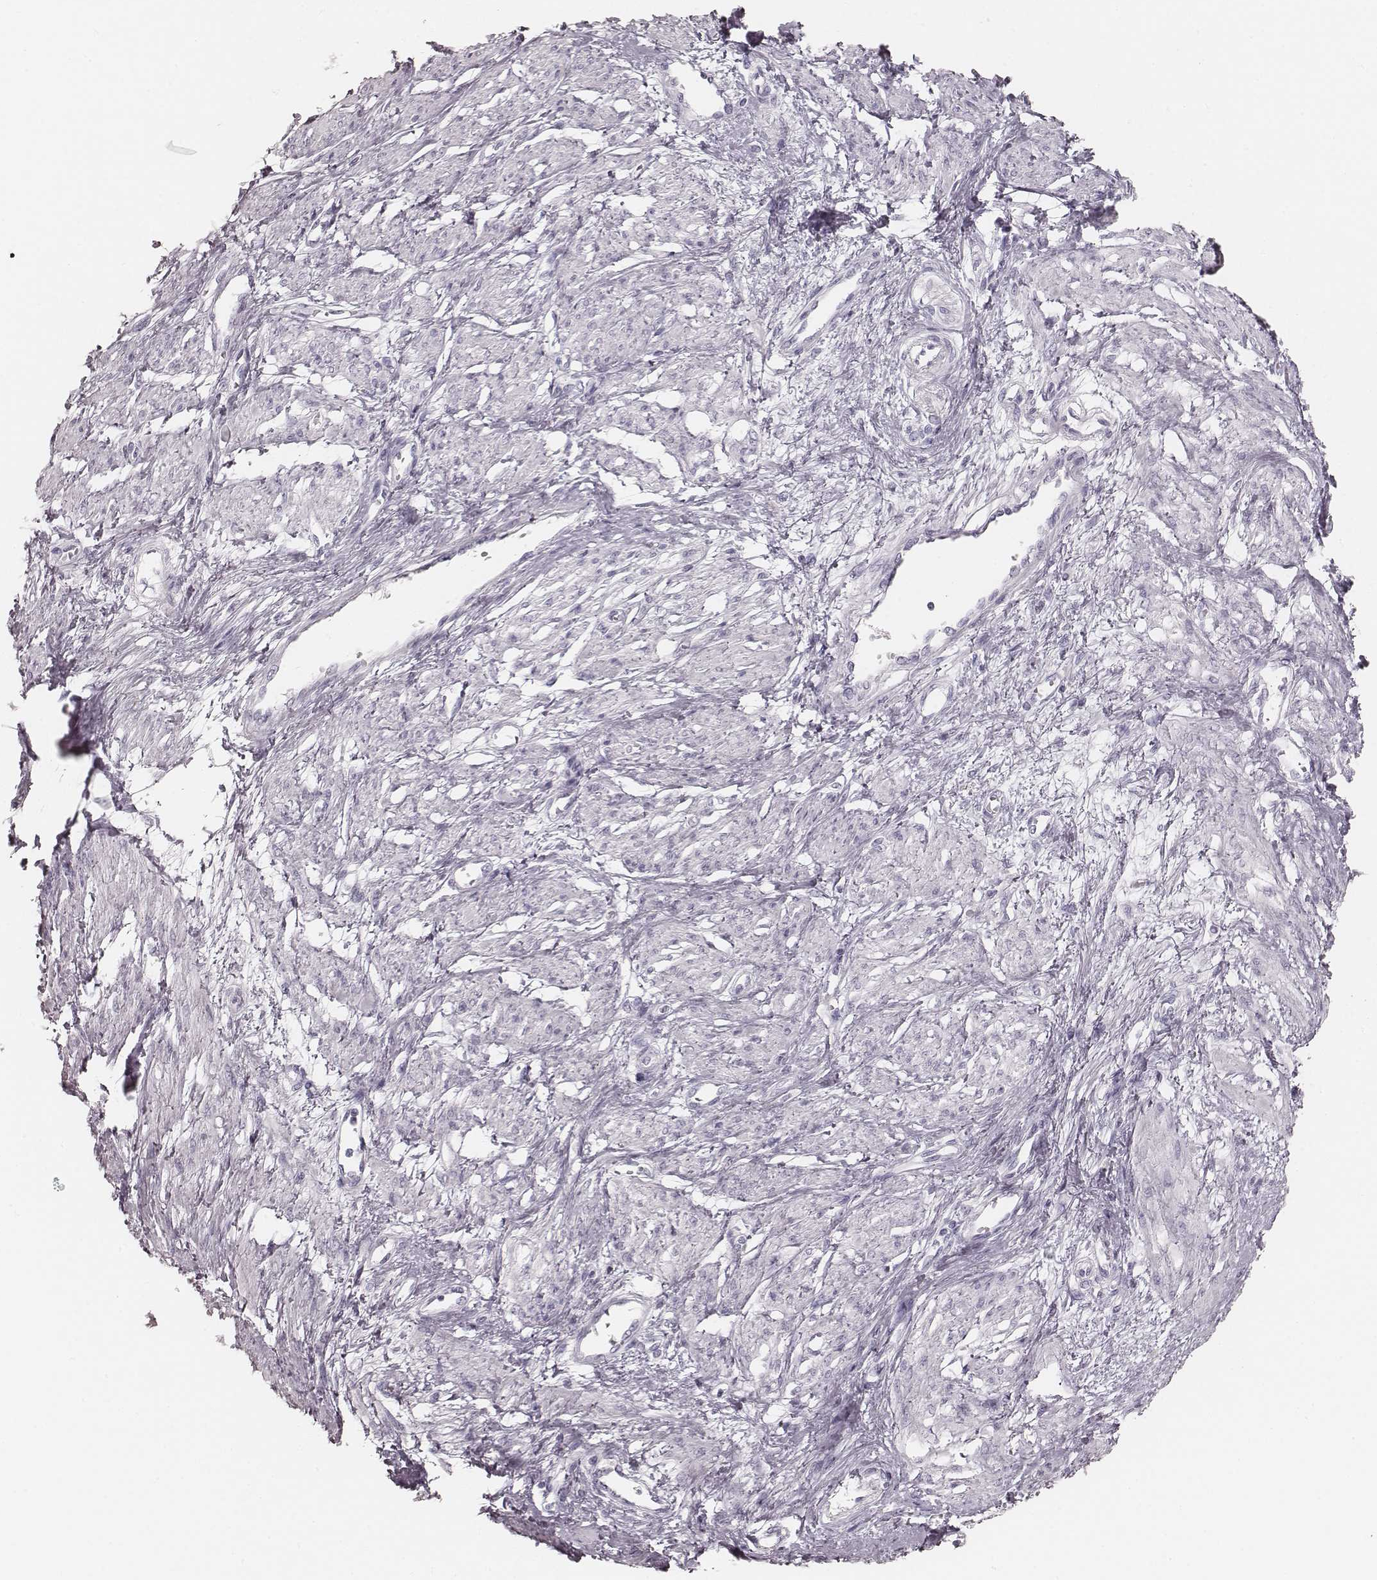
{"staining": {"intensity": "negative", "quantity": "none", "location": "none"}, "tissue": "smooth muscle", "cell_type": "Smooth muscle cells", "image_type": "normal", "snomed": [{"axis": "morphology", "description": "Normal tissue, NOS"}, {"axis": "topography", "description": "Smooth muscle"}, {"axis": "topography", "description": "Uterus"}], "caption": "An image of smooth muscle stained for a protein demonstrates no brown staining in smooth muscle cells.", "gene": "KRT34", "patient": {"sex": "female", "age": 39}}